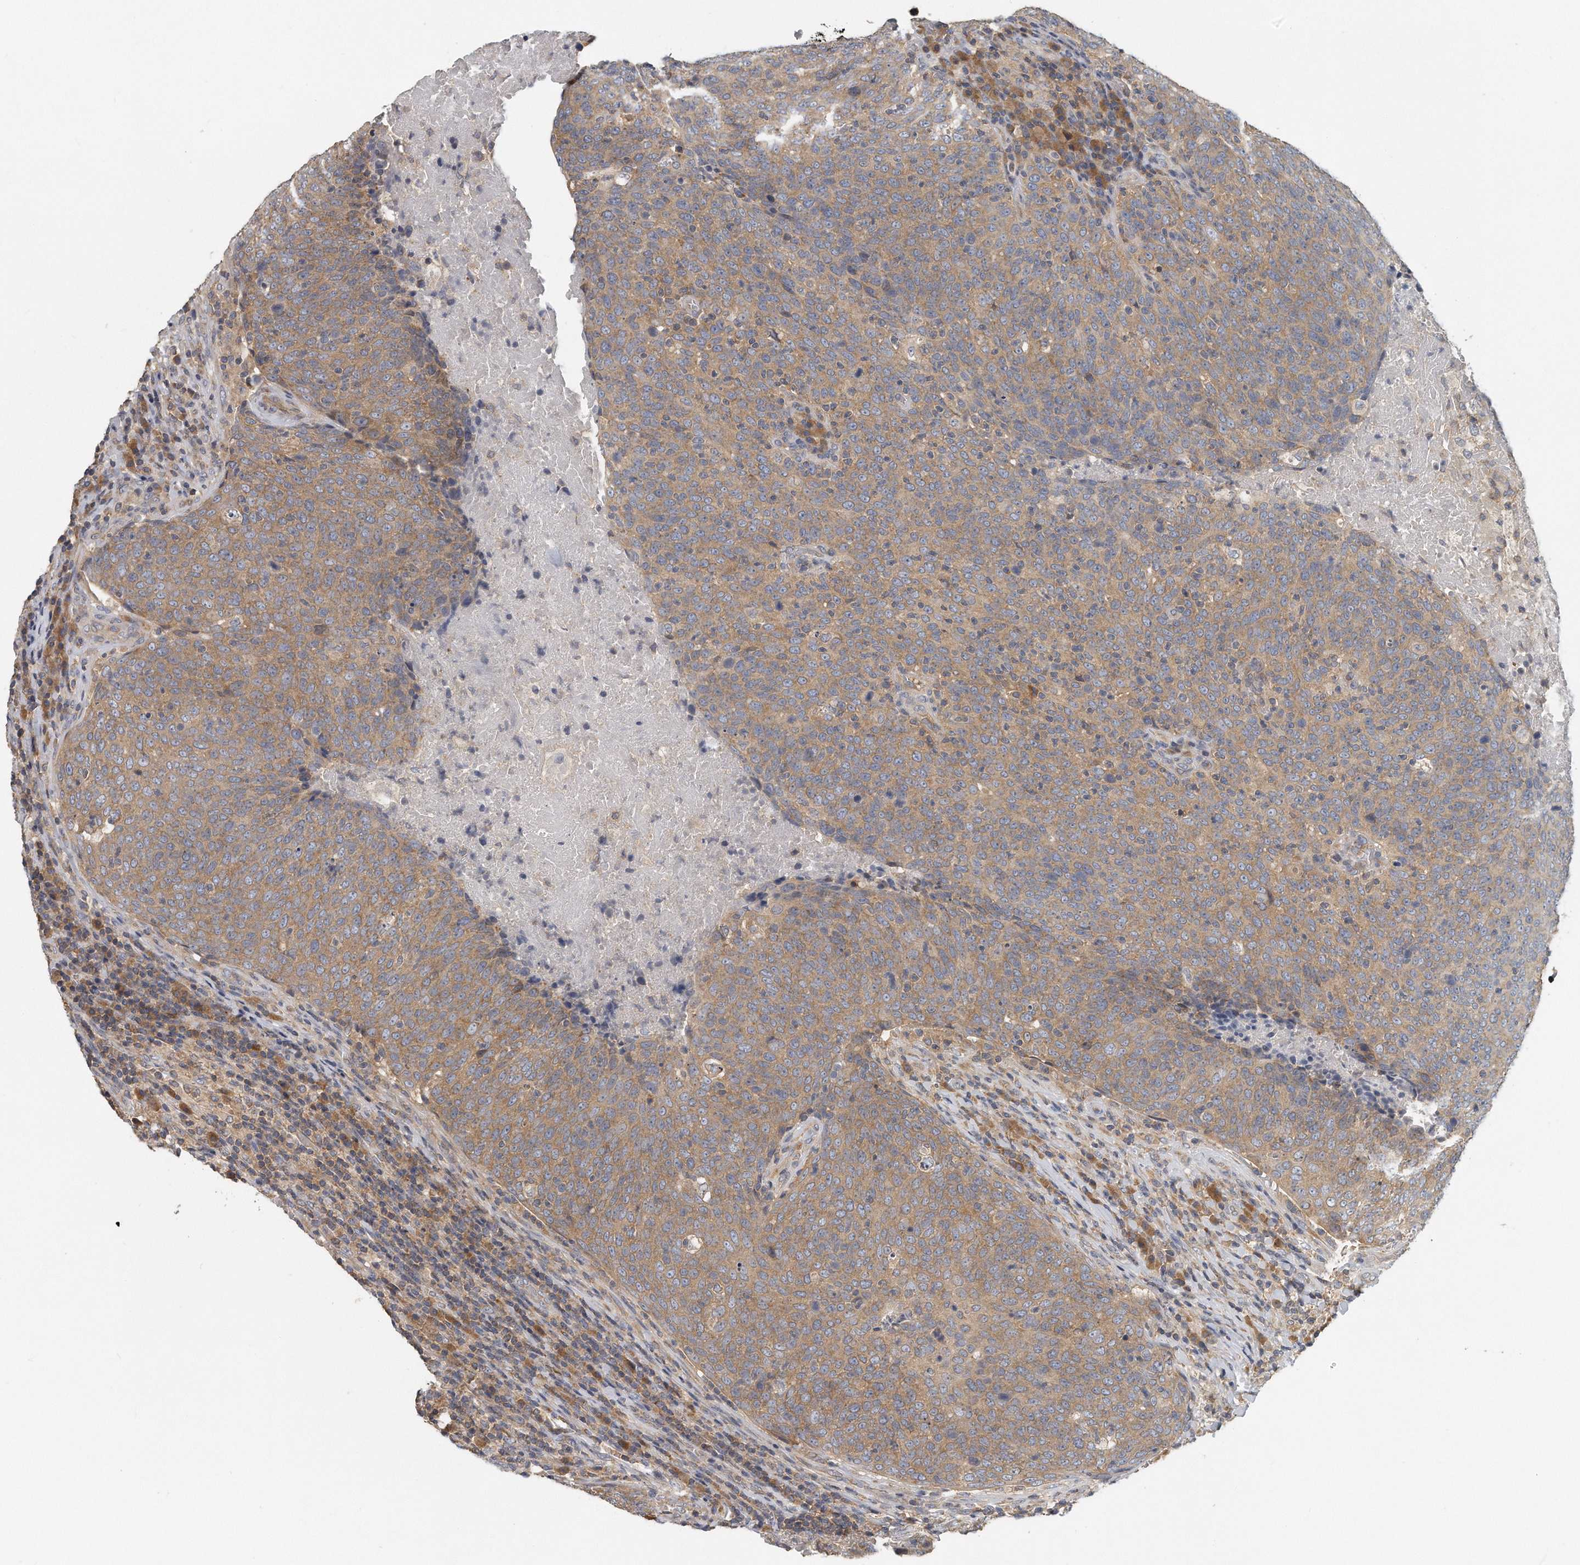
{"staining": {"intensity": "moderate", "quantity": ">75%", "location": "cytoplasmic/membranous"}, "tissue": "head and neck cancer", "cell_type": "Tumor cells", "image_type": "cancer", "snomed": [{"axis": "morphology", "description": "Squamous cell carcinoma, NOS"}, {"axis": "morphology", "description": "Squamous cell carcinoma, metastatic, NOS"}, {"axis": "topography", "description": "Lymph node"}, {"axis": "topography", "description": "Head-Neck"}], "caption": "Tumor cells display moderate cytoplasmic/membranous staining in approximately >75% of cells in head and neck metastatic squamous cell carcinoma. The protein of interest is stained brown, and the nuclei are stained in blue (DAB (3,3'-diaminobenzidine) IHC with brightfield microscopy, high magnification).", "gene": "EIF3I", "patient": {"sex": "male", "age": 62}}